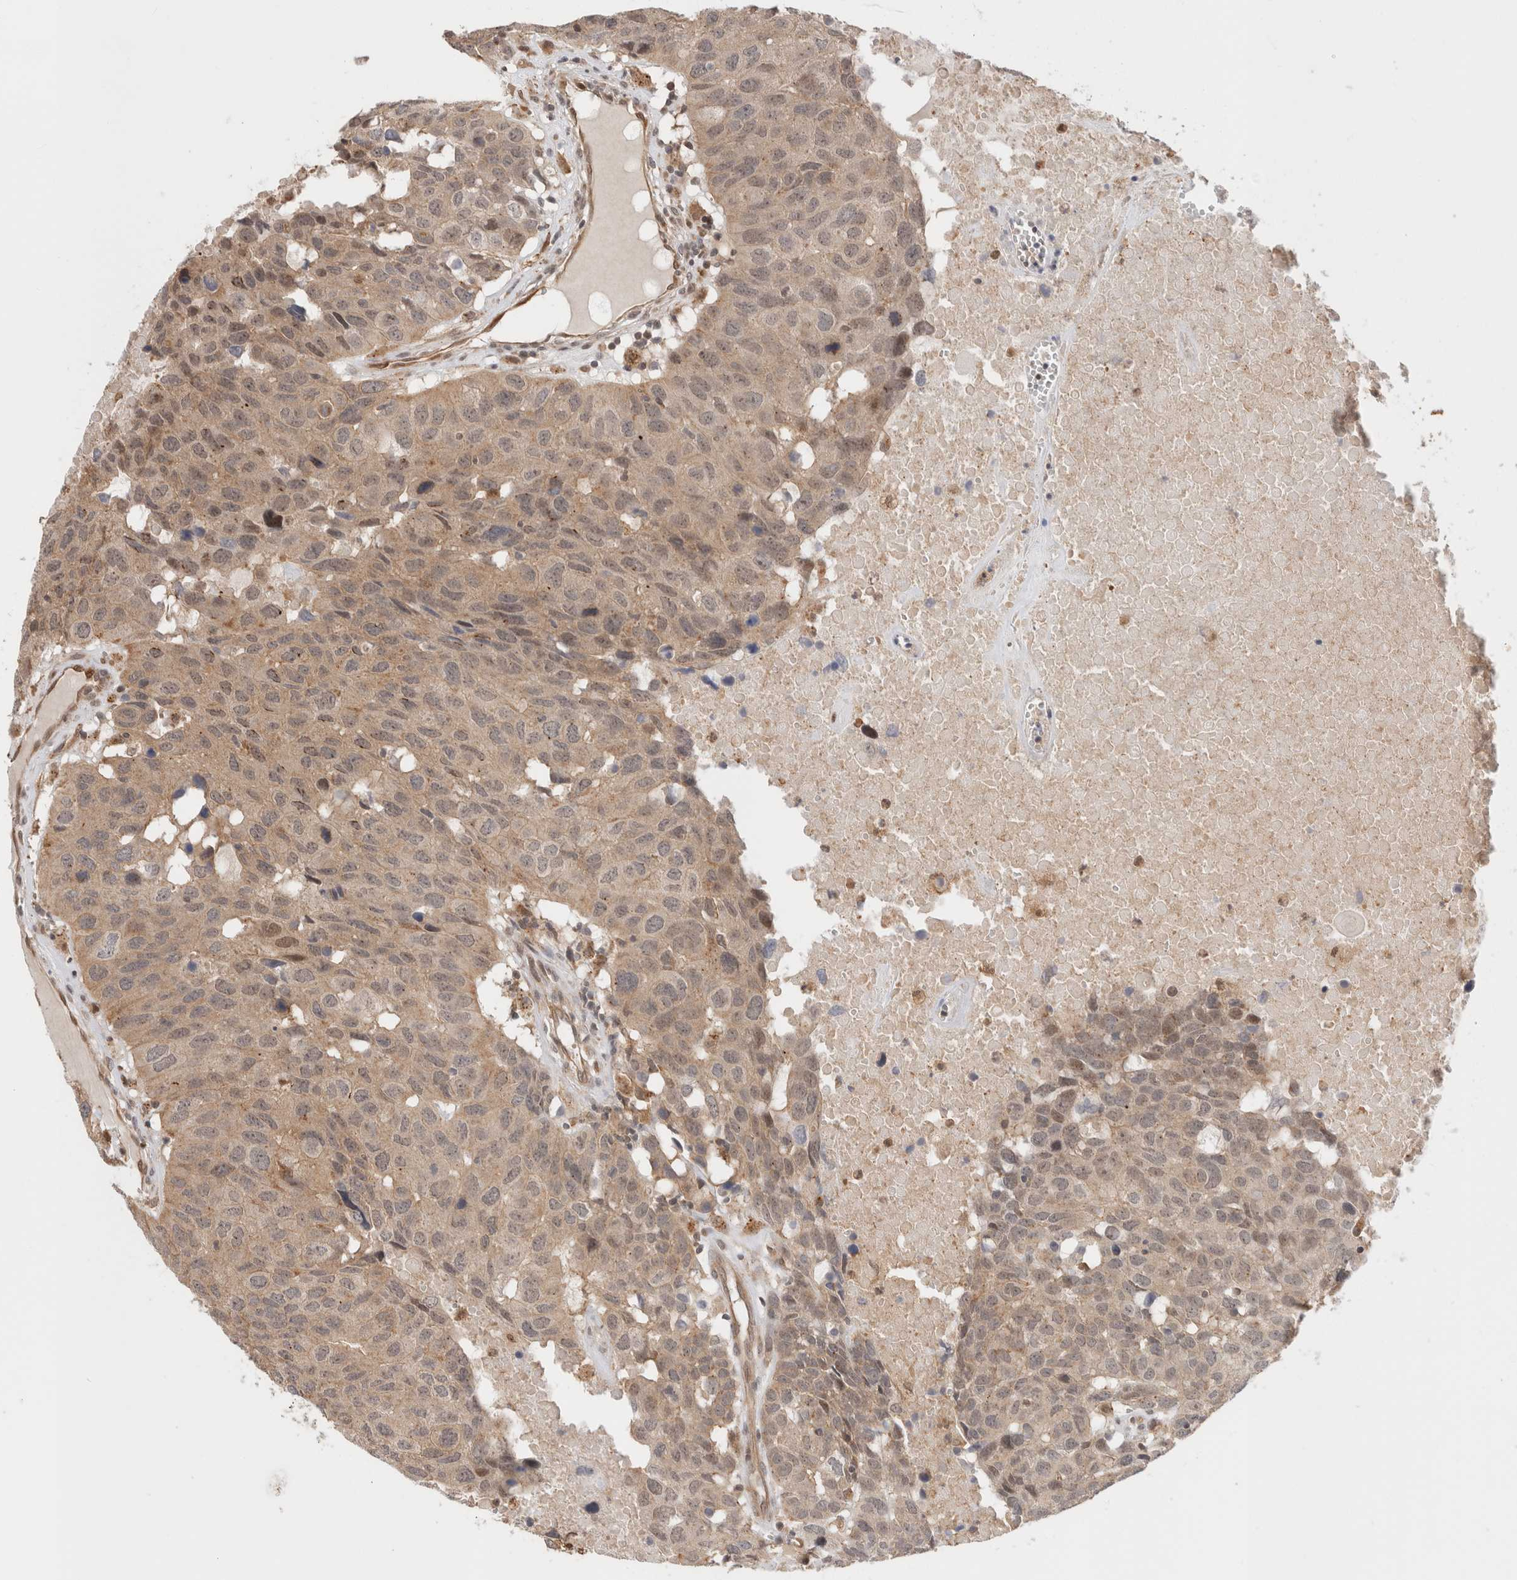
{"staining": {"intensity": "weak", "quantity": "<25%", "location": "cytoplasmic/membranous"}, "tissue": "head and neck cancer", "cell_type": "Tumor cells", "image_type": "cancer", "snomed": [{"axis": "morphology", "description": "Squamous cell carcinoma, NOS"}, {"axis": "topography", "description": "Head-Neck"}], "caption": "This histopathology image is of head and neck cancer stained with immunohistochemistry to label a protein in brown with the nuclei are counter-stained blue. There is no positivity in tumor cells. (Stains: DAB IHC with hematoxylin counter stain, Microscopy: brightfield microscopy at high magnification).", "gene": "OTUD6B", "patient": {"sex": "male", "age": 66}}